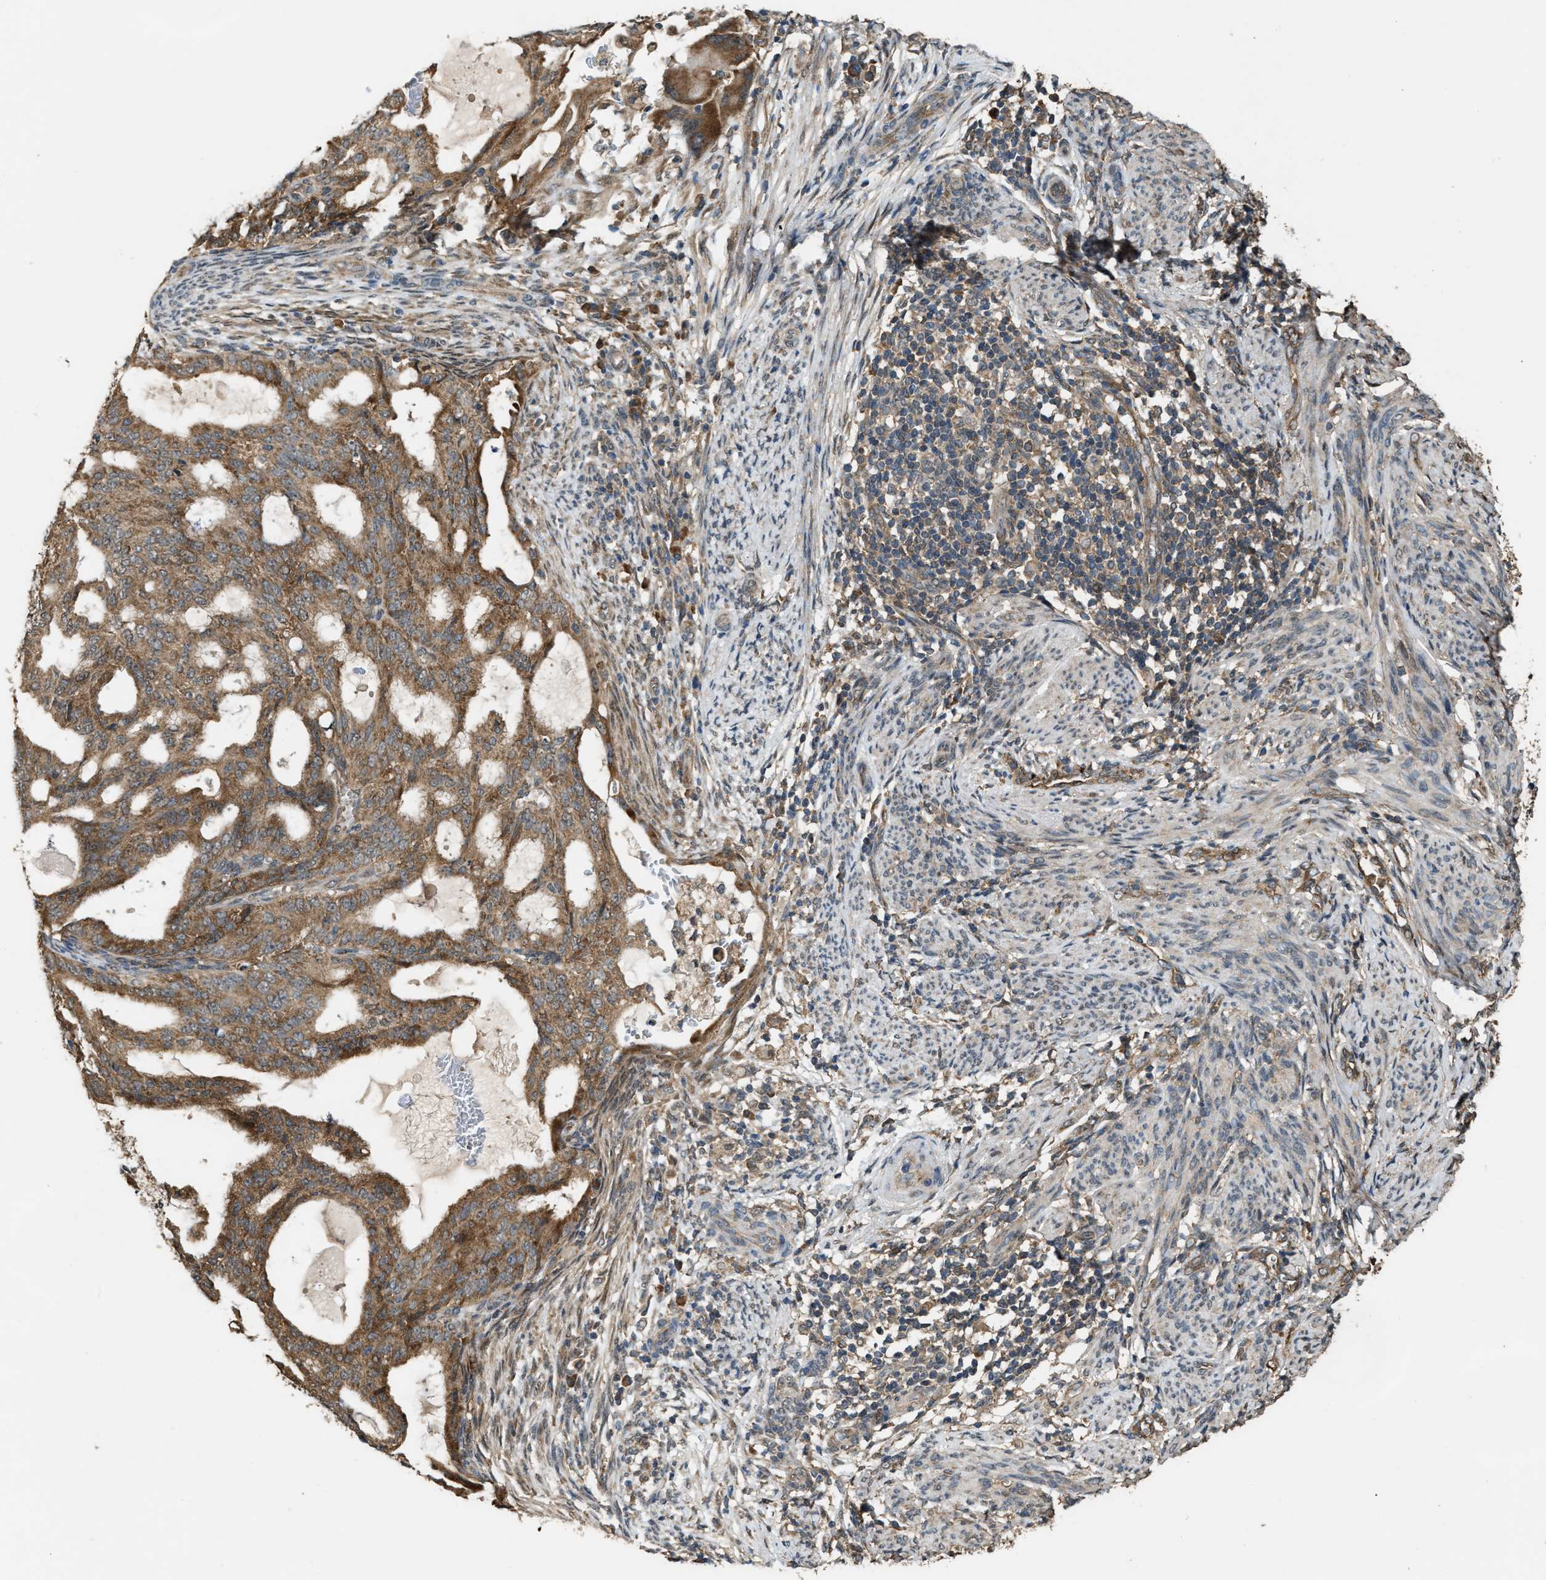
{"staining": {"intensity": "strong", "quantity": ">75%", "location": "cytoplasmic/membranous"}, "tissue": "endometrial cancer", "cell_type": "Tumor cells", "image_type": "cancer", "snomed": [{"axis": "morphology", "description": "Adenocarcinoma, NOS"}, {"axis": "topography", "description": "Endometrium"}], "caption": "A brown stain labels strong cytoplasmic/membranous positivity of a protein in human endometrial cancer (adenocarcinoma) tumor cells. (Stains: DAB (3,3'-diaminobenzidine) in brown, nuclei in blue, Microscopy: brightfield microscopy at high magnification).", "gene": "ARHGEF5", "patient": {"sex": "female", "age": 58}}